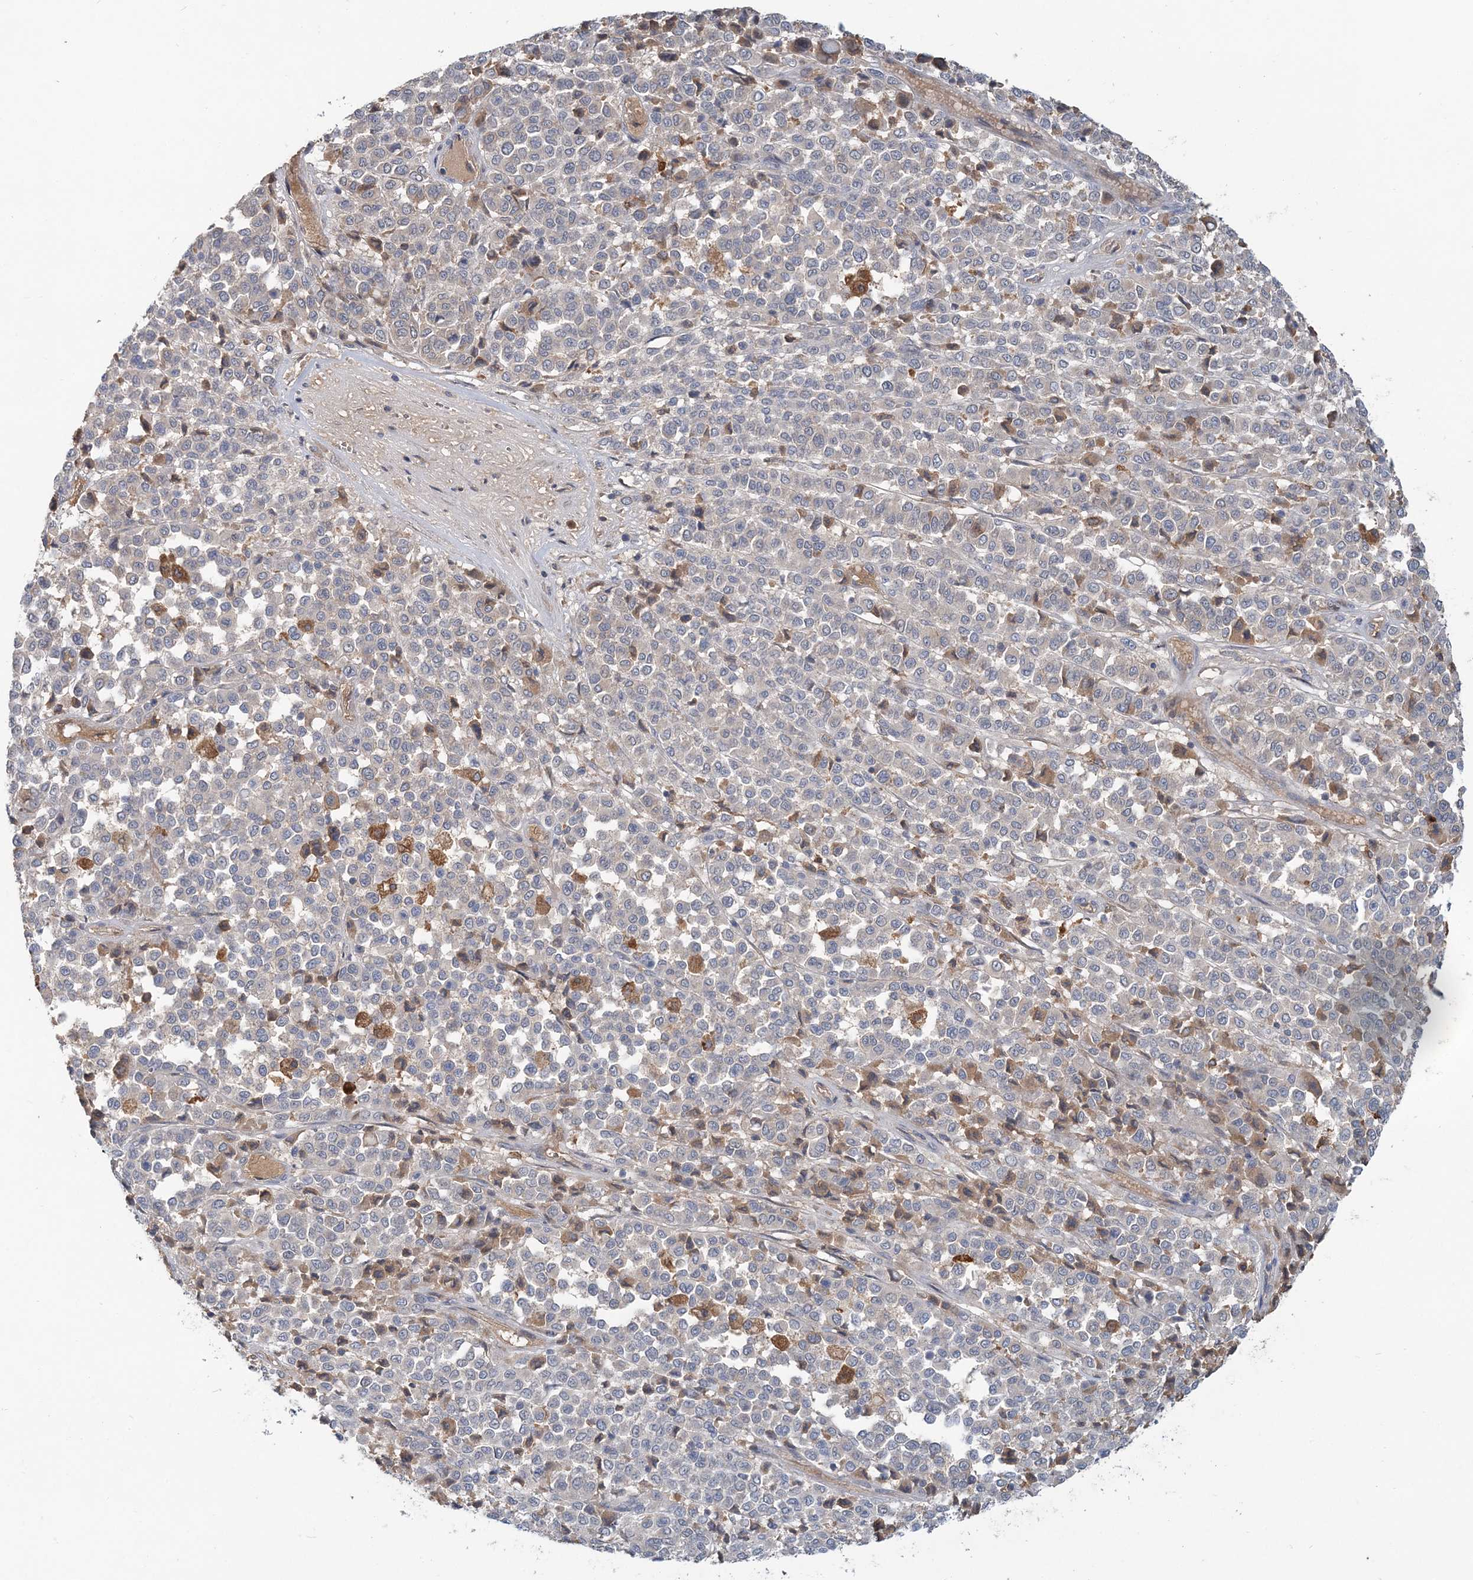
{"staining": {"intensity": "negative", "quantity": "none", "location": "none"}, "tissue": "melanoma", "cell_type": "Tumor cells", "image_type": "cancer", "snomed": [{"axis": "morphology", "description": "Malignant melanoma, Metastatic site"}, {"axis": "topography", "description": "Pancreas"}], "caption": "IHC of human malignant melanoma (metastatic site) exhibits no expression in tumor cells.", "gene": "RNF25", "patient": {"sex": "female", "age": 30}}